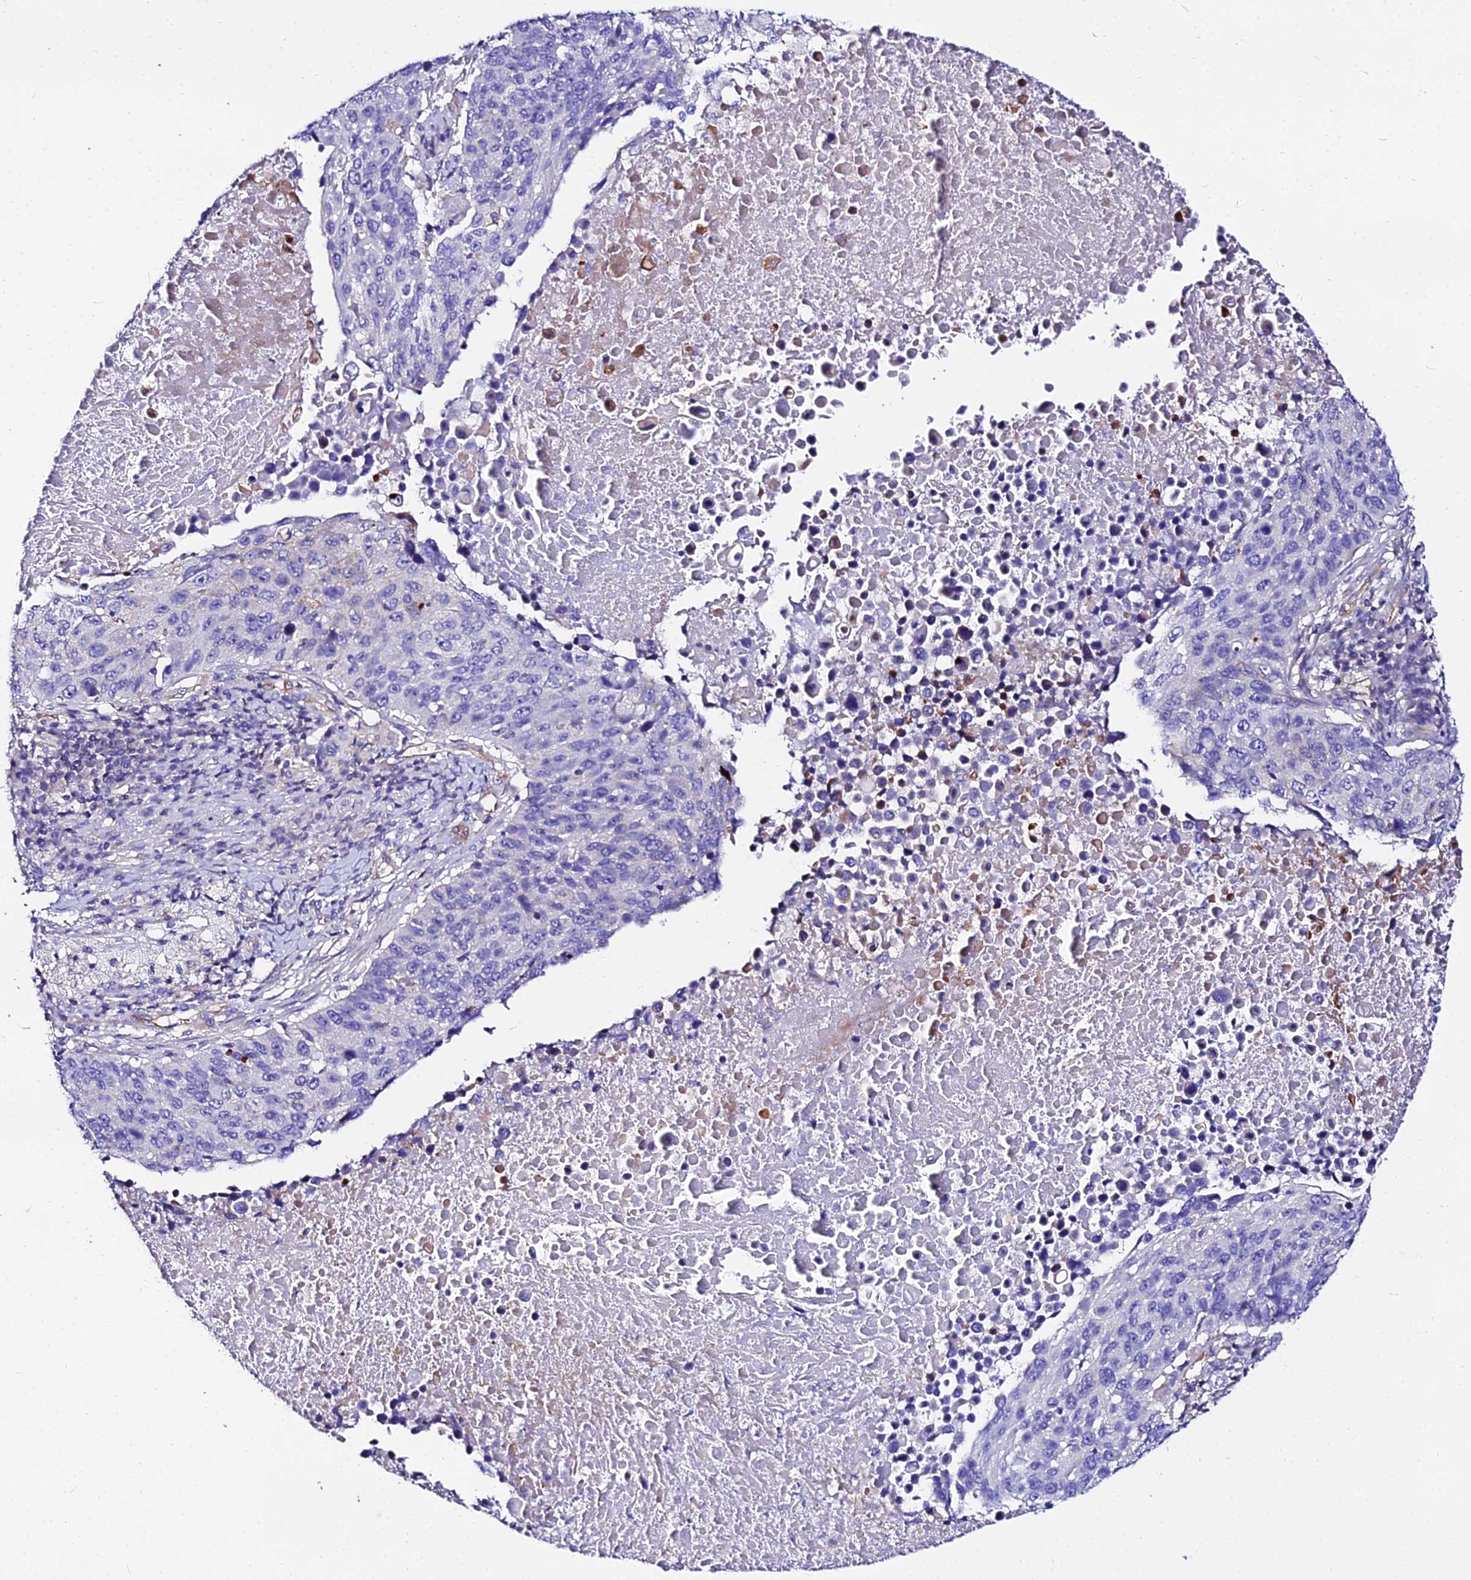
{"staining": {"intensity": "negative", "quantity": "none", "location": "none"}, "tissue": "lung cancer", "cell_type": "Tumor cells", "image_type": "cancer", "snomed": [{"axis": "morphology", "description": "Normal tissue, NOS"}, {"axis": "morphology", "description": "Squamous cell carcinoma, NOS"}, {"axis": "topography", "description": "Lymph node"}, {"axis": "topography", "description": "Lung"}], "caption": "Immunohistochemistry of lung squamous cell carcinoma shows no positivity in tumor cells. (DAB (3,3'-diaminobenzidine) immunohistochemistry (IHC) visualized using brightfield microscopy, high magnification).", "gene": "DAW1", "patient": {"sex": "male", "age": 66}}